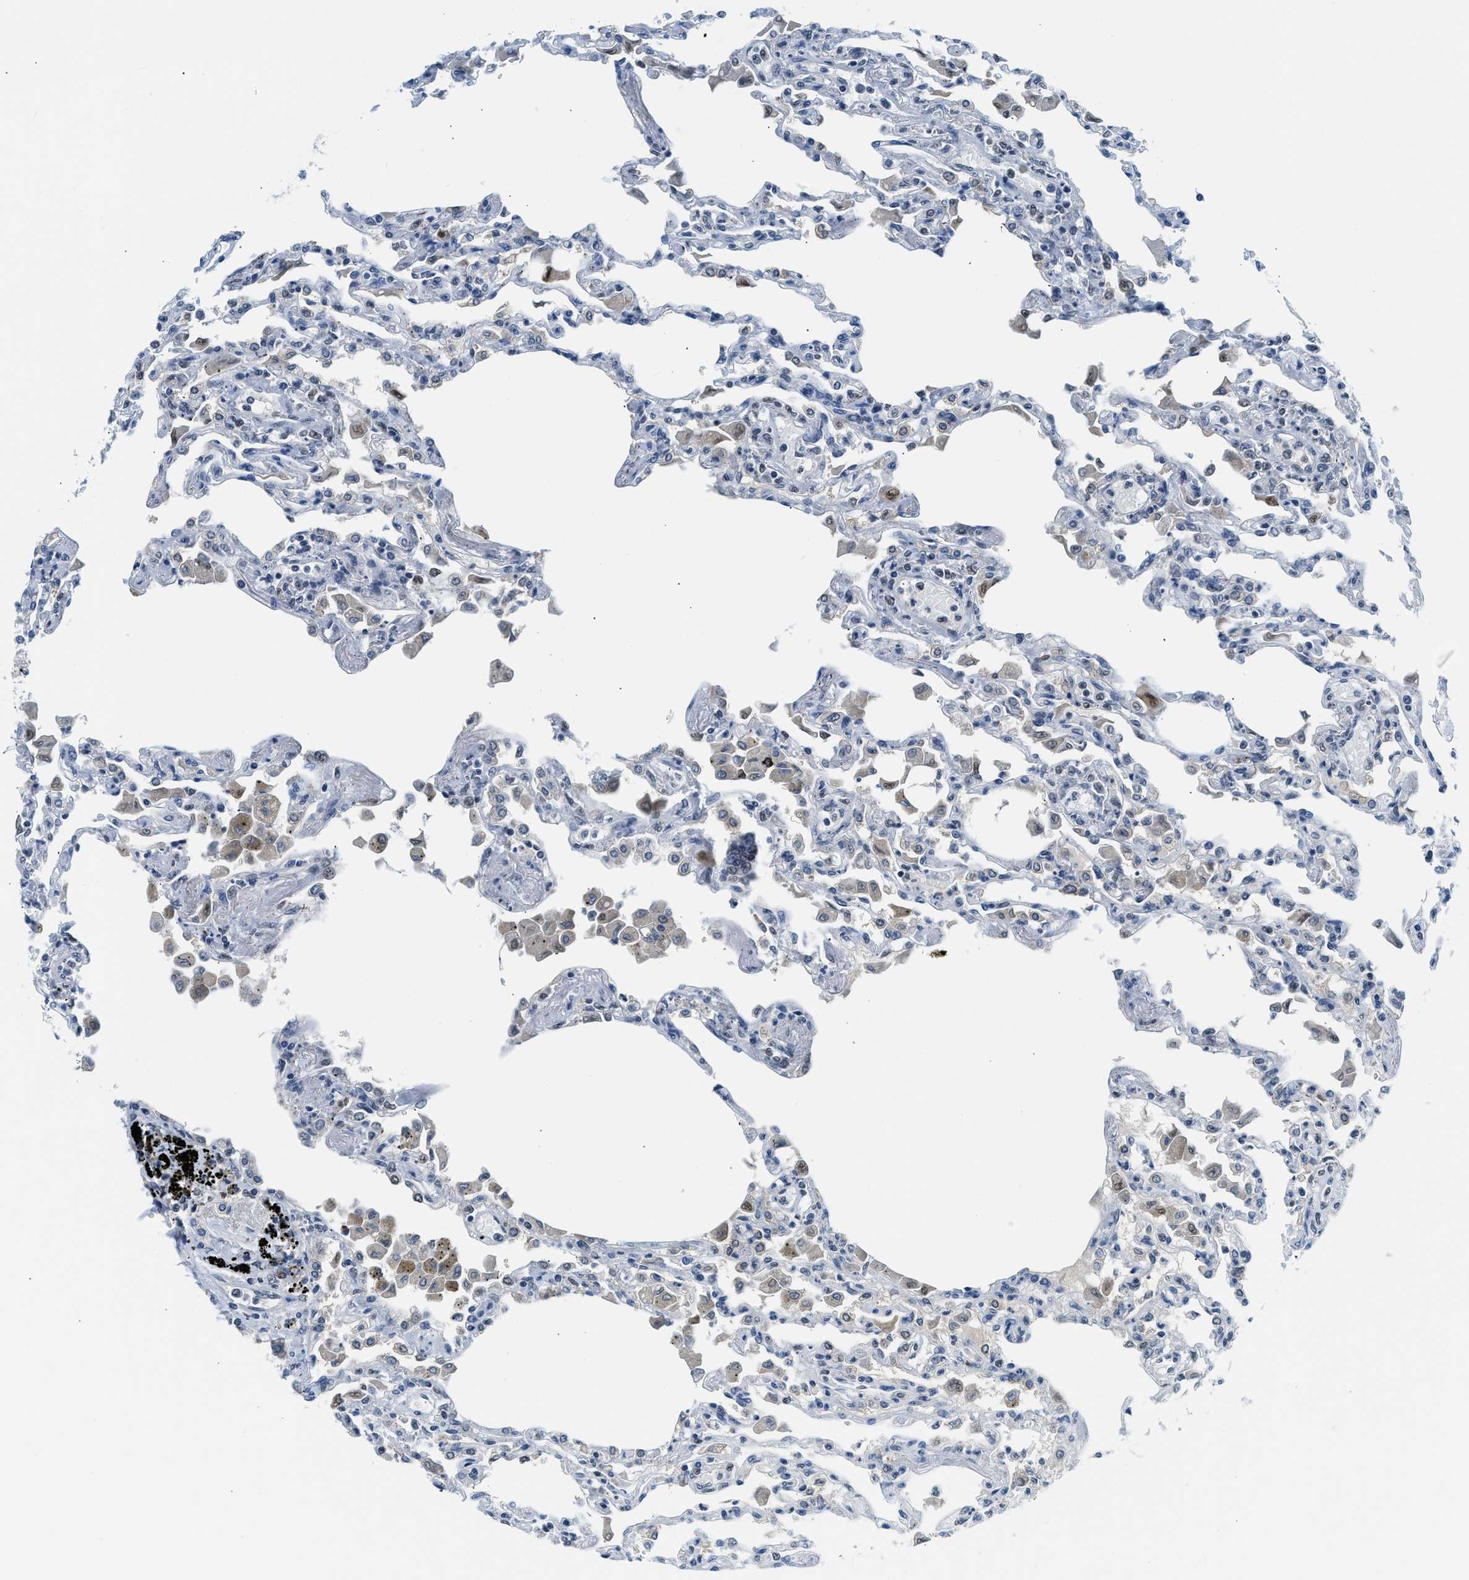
{"staining": {"intensity": "moderate", "quantity": "<25%", "location": "nuclear"}, "tissue": "lung", "cell_type": "Alveolar cells", "image_type": "normal", "snomed": [{"axis": "morphology", "description": "Normal tissue, NOS"}, {"axis": "topography", "description": "Bronchus"}, {"axis": "topography", "description": "Lung"}], "caption": "This histopathology image exhibits immunohistochemistry staining of normal human lung, with low moderate nuclear positivity in approximately <25% of alveolar cells.", "gene": "ALX1", "patient": {"sex": "female", "age": 49}}